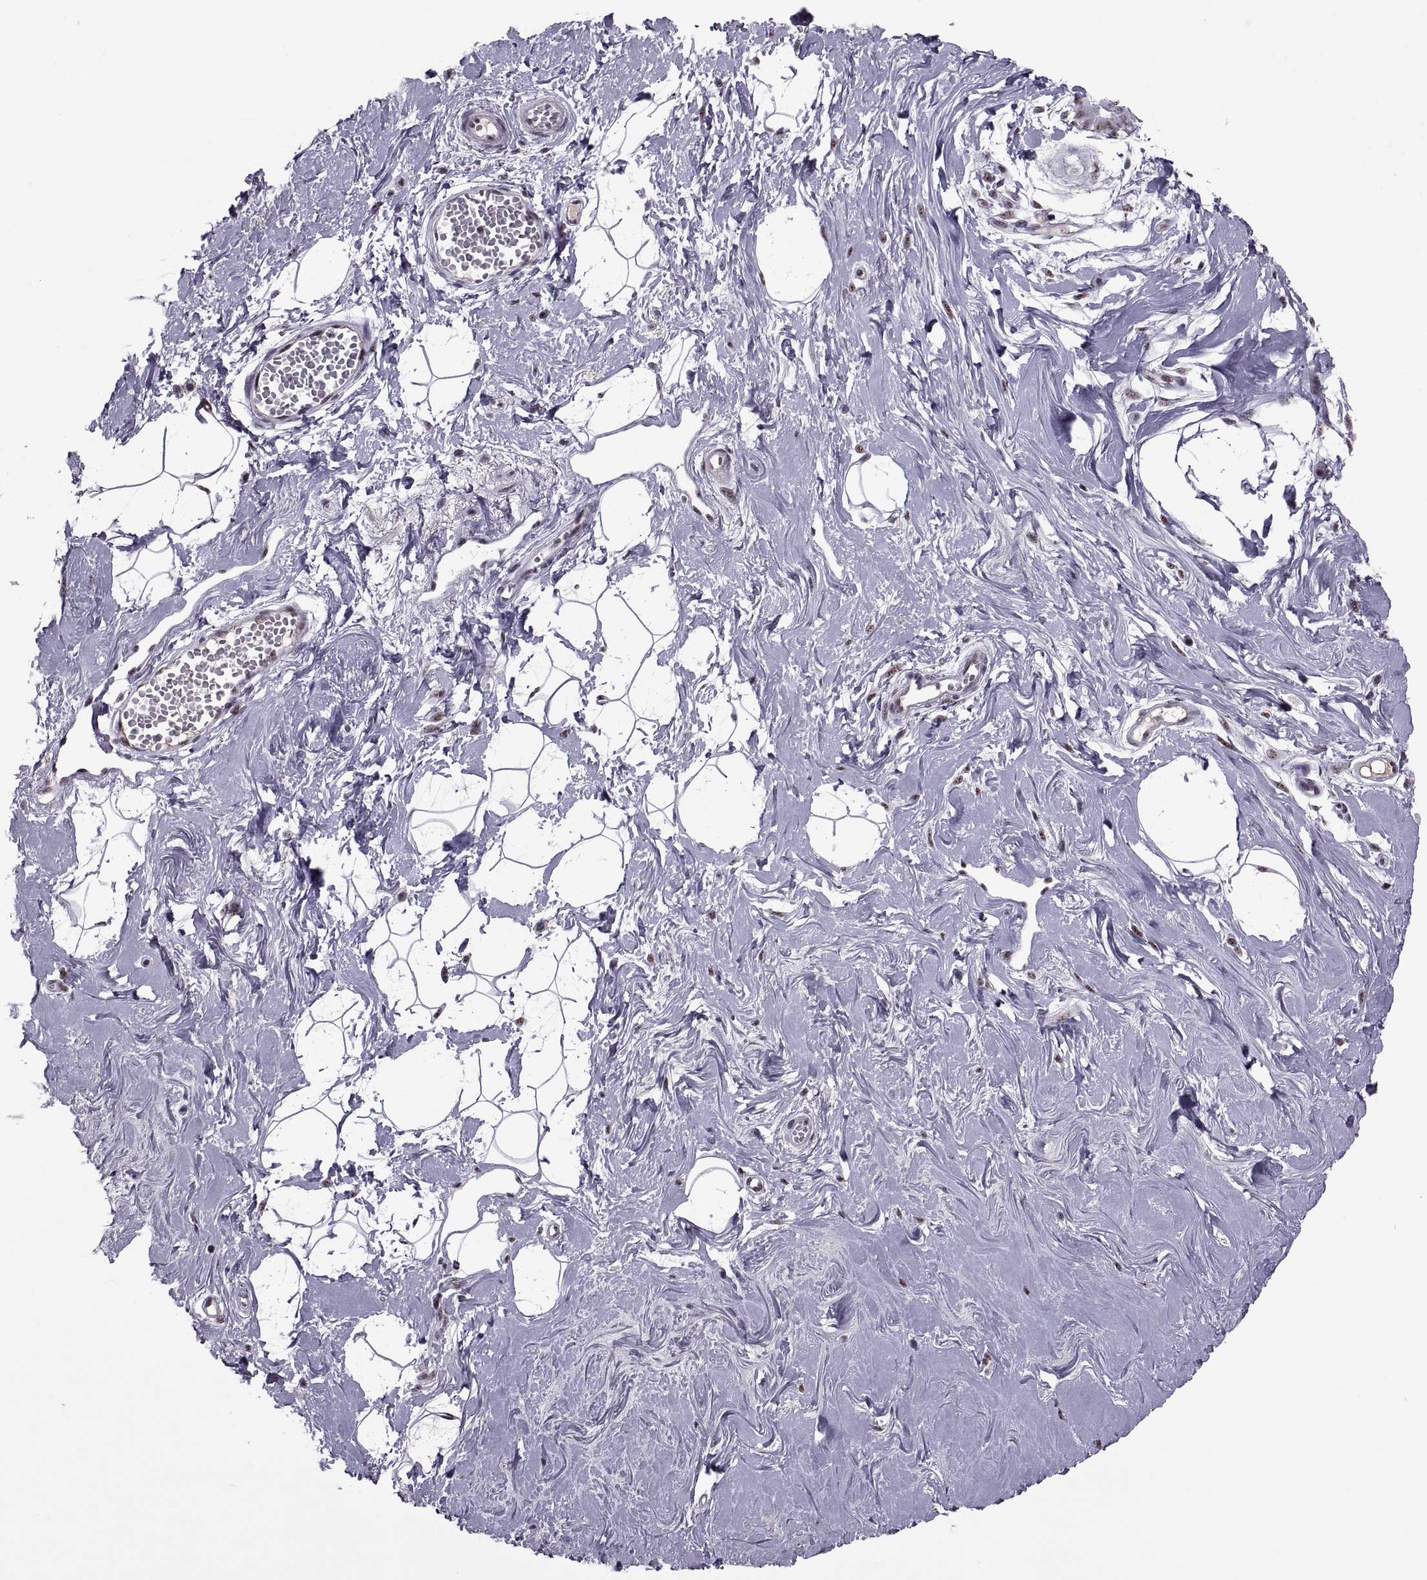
{"staining": {"intensity": "negative", "quantity": "none", "location": "none"}, "tissue": "breast", "cell_type": "Adipocytes", "image_type": "normal", "snomed": [{"axis": "morphology", "description": "Normal tissue, NOS"}, {"axis": "topography", "description": "Breast"}], "caption": "The IHC histopathology image has no significant positivity in adipocytes of breast.", "gene": "MAGEA4", "patient": {"sex": "female", "age": 49}}